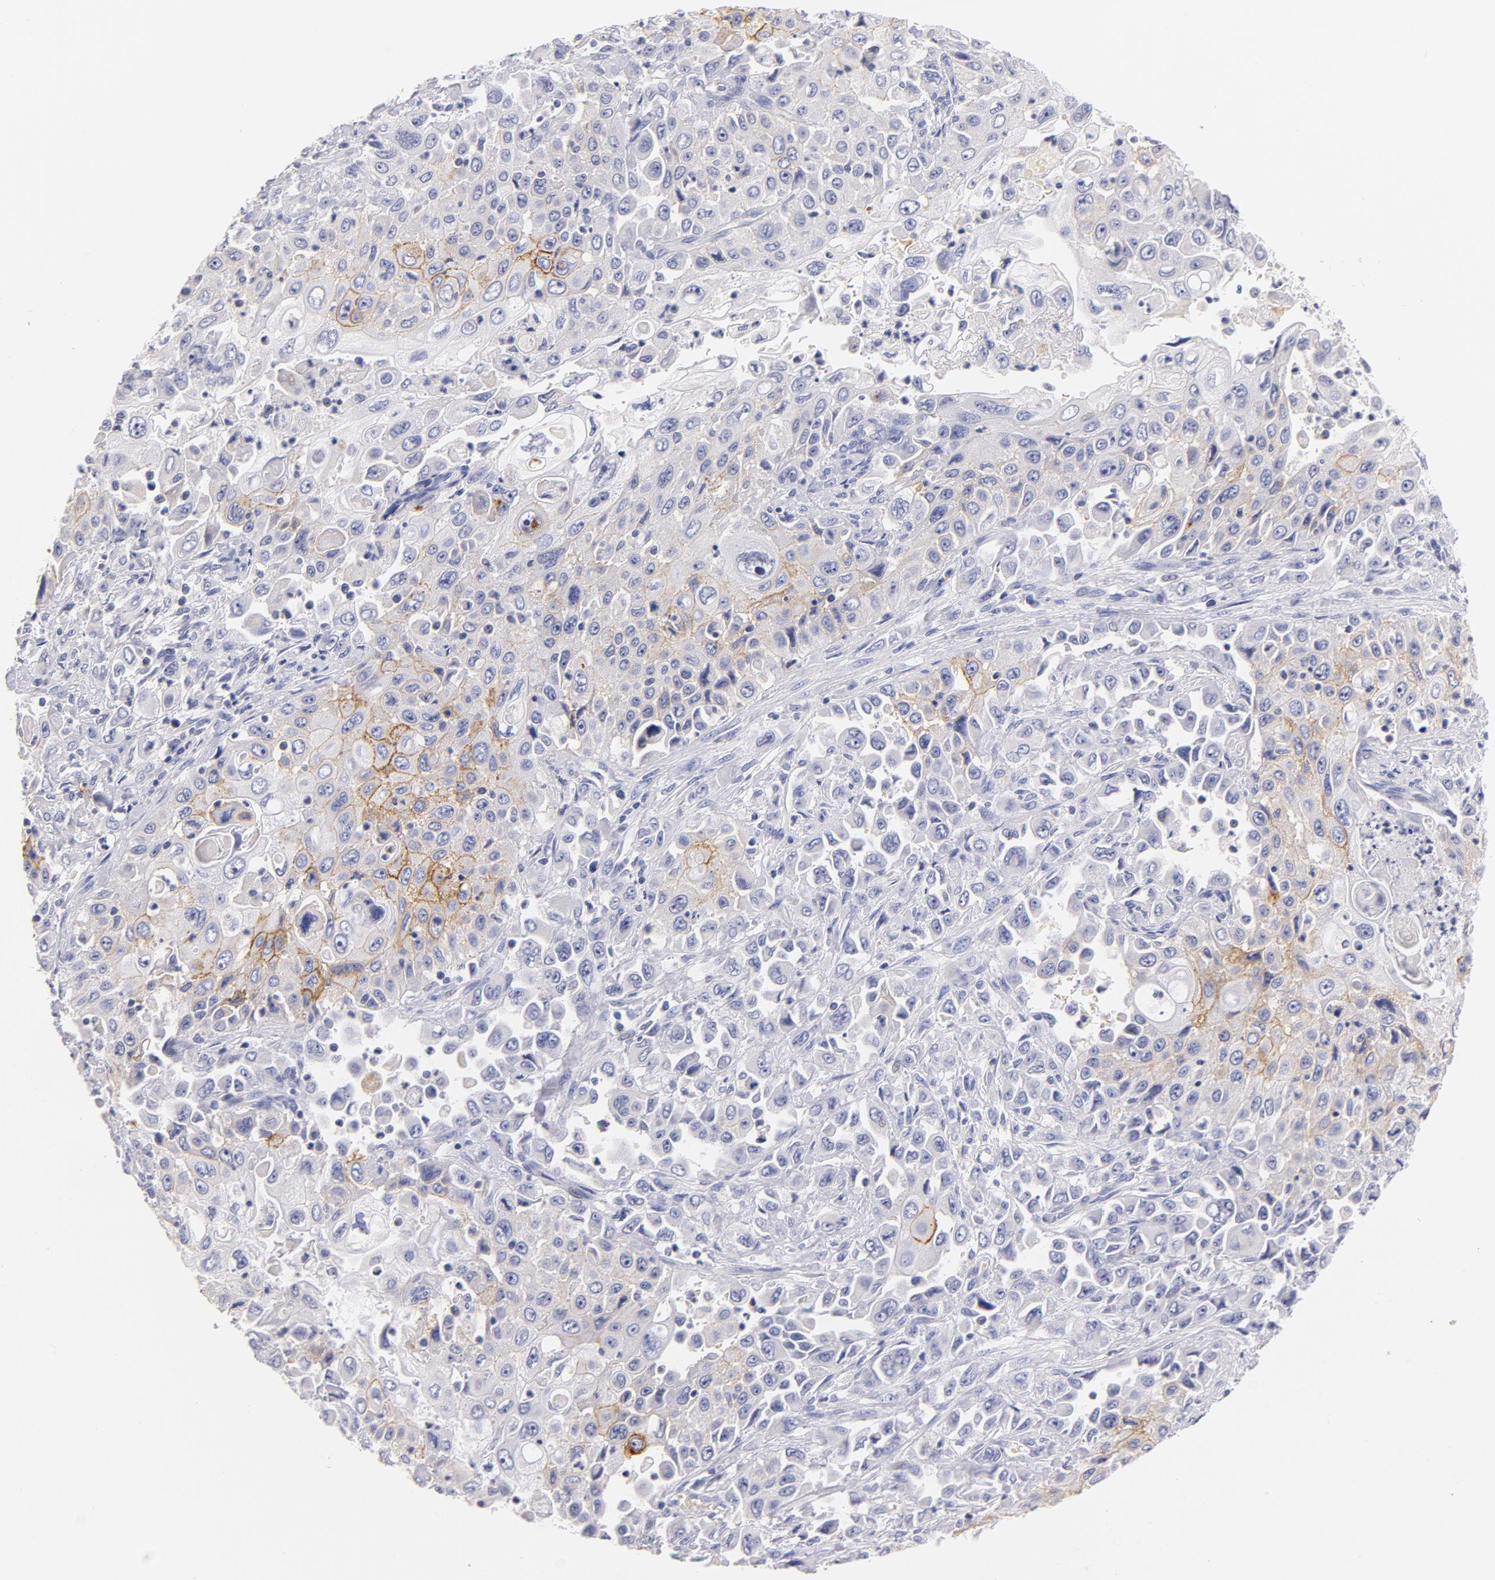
{"staining": {"intensity": "moderate", "quantity": "<25%", "location": "cytoplasmic/membranous"}, "tissue": "pancreatic cancer", "cell_type": "Tumor cells", "image_type": "cancer", "snomed": [{"axis": "morphology", "description": "Adenocarcinoma, NOS"}, {"axis": "topography", "description": "Pancreas"}], "caption": "Immunohistochemical staining of human pancreatic adenocarcinoma shows low levels of moderate cytoplasmic/membranous protein positivity in about <25% of tumor cells.", "gene": "CD44", "patient": {"sex": "male", "age": 70}}